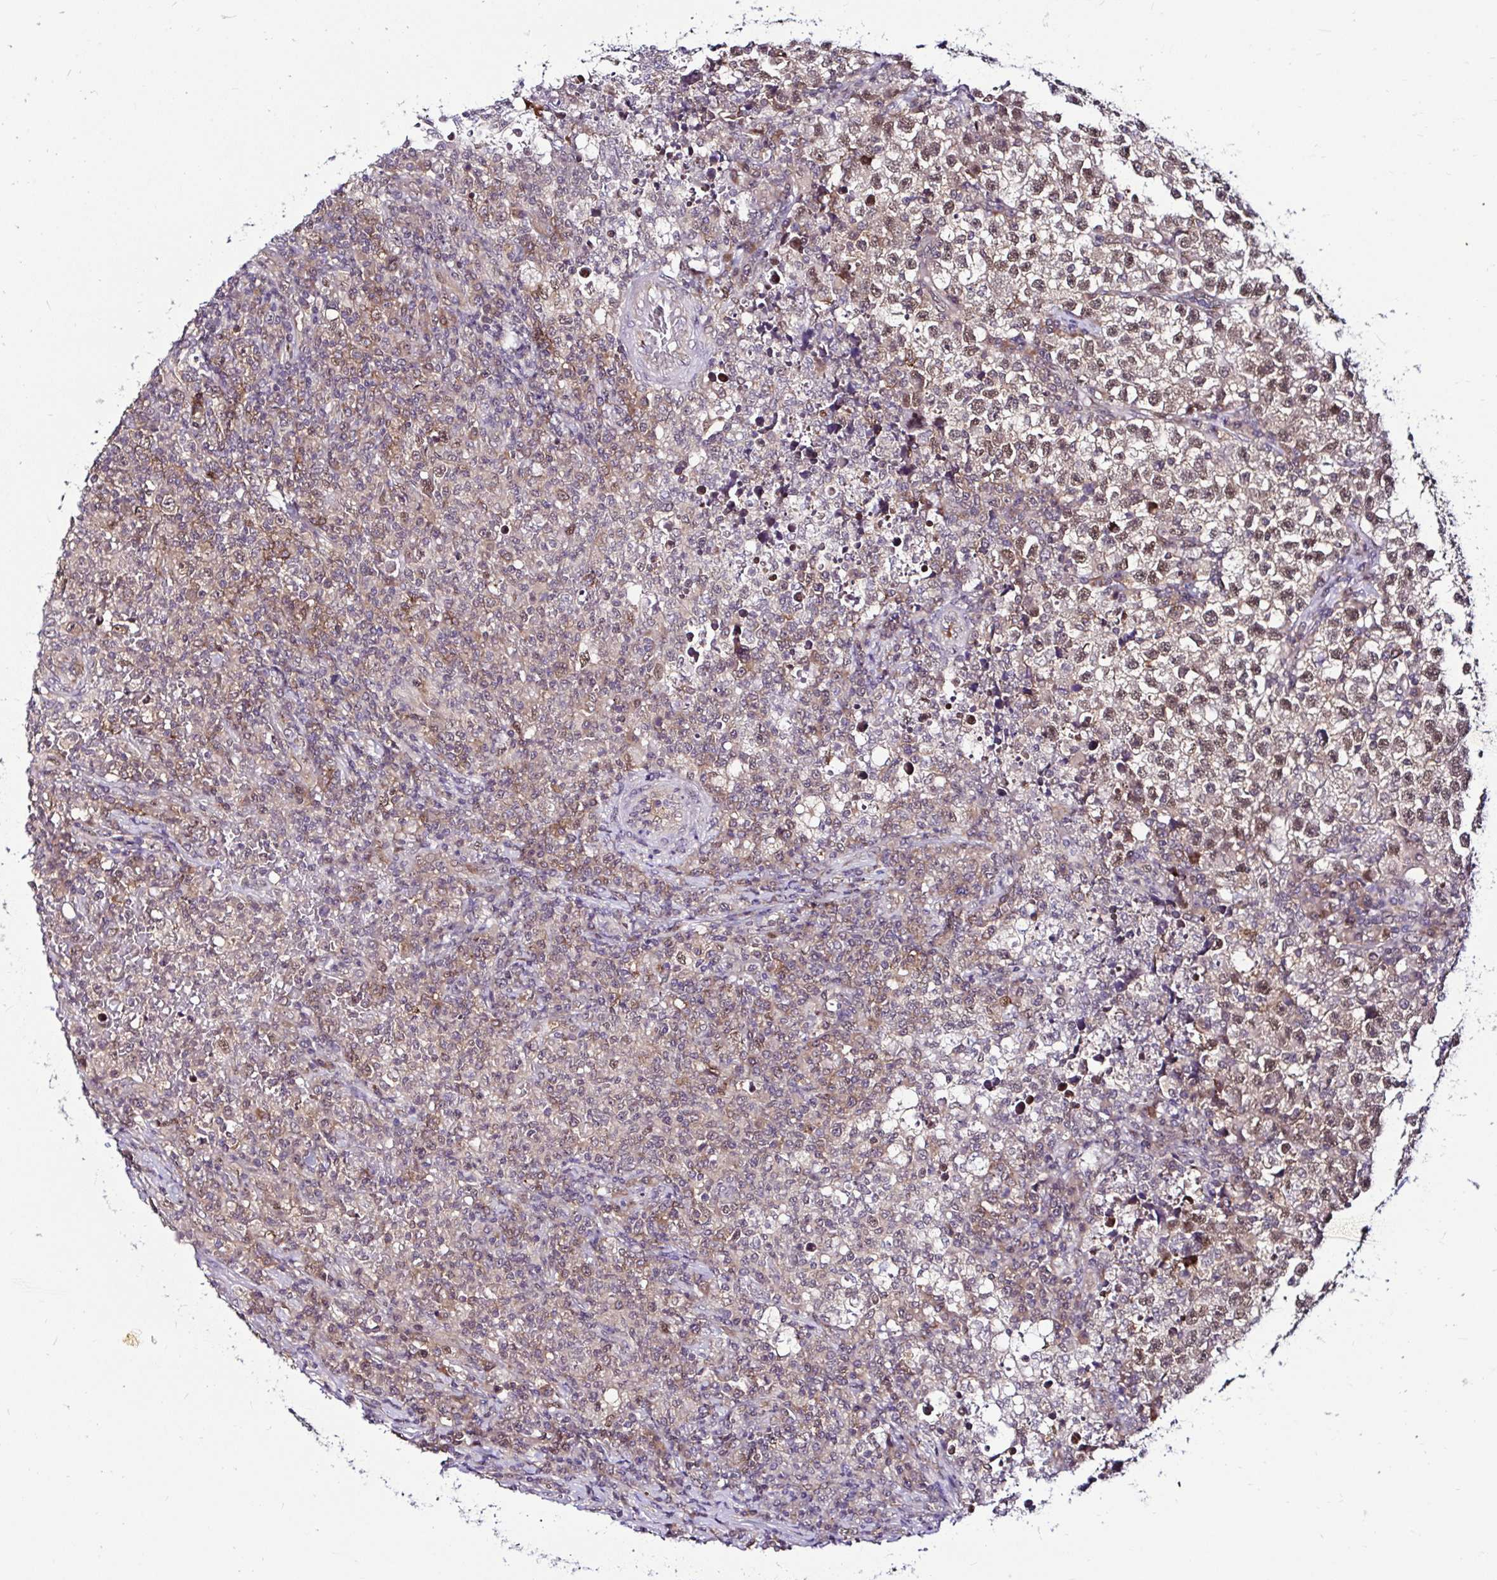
{"staining": {"intensity": "moderate", "quantity": ">75%", "location": "cytoplasmic/membranous,nuclear"}, "tissue": "testis cancer", "cell_type": "Tumor cells", "image_type": "cancer", "snomed": [{"axis": "morphology", "description": "Seminoma, NOS"}, {"axis": "topography", "description": "Testis"}], "caption": "About >75% of tumor cells in testis cancer display moderate cytoplasmic/membranous and nuclear protein staining as visualized by brown immunohistochemical staining.", "gene": "PSMD3", "patient": {"sex": "male", "age": 22}}